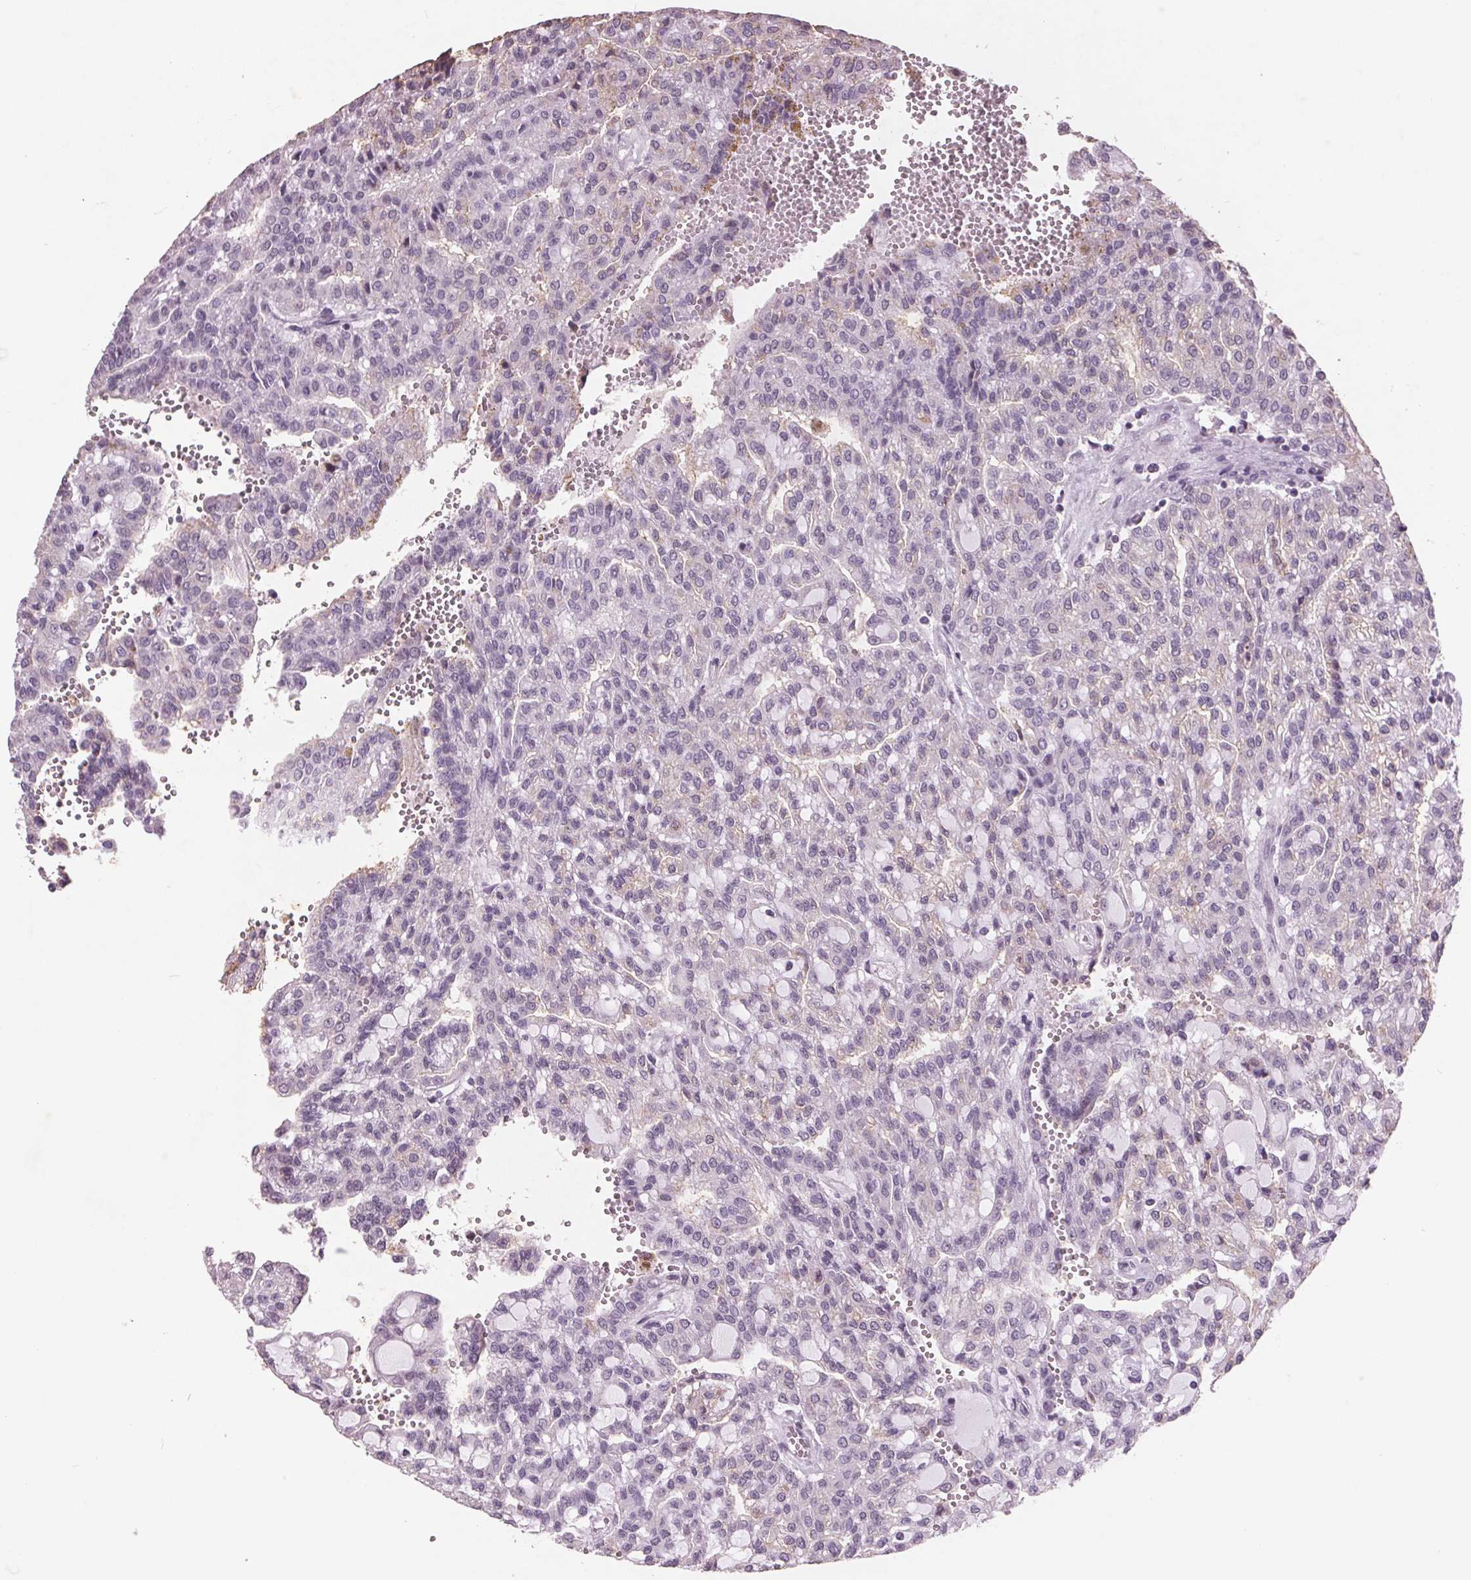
{"staining": {"intensity": "weak", "quantity": "<25%", "location": "cytoplasmic/membranous"}, "tissue": "renal cancer", "cell_type": "Tumor cells", "image_type": "cancer", "snomed": [{"axis": "morphology", "description": "Adenocarcinoma, NOS"}, {"axis": "topography", "description": "Kidney"}], "caption": "A histopathology image of adenocarcinoma (renal) stained for a protein displays no brown staining in tumor cells. Brightfield microscopy of IHC stained with DAB (3,3'-diaminobenzidine) (brown) and hematoxylin (blue), captured at high magnification.", "gene": "PTPN14", "patient": {"sex": "male", "age": 63}}